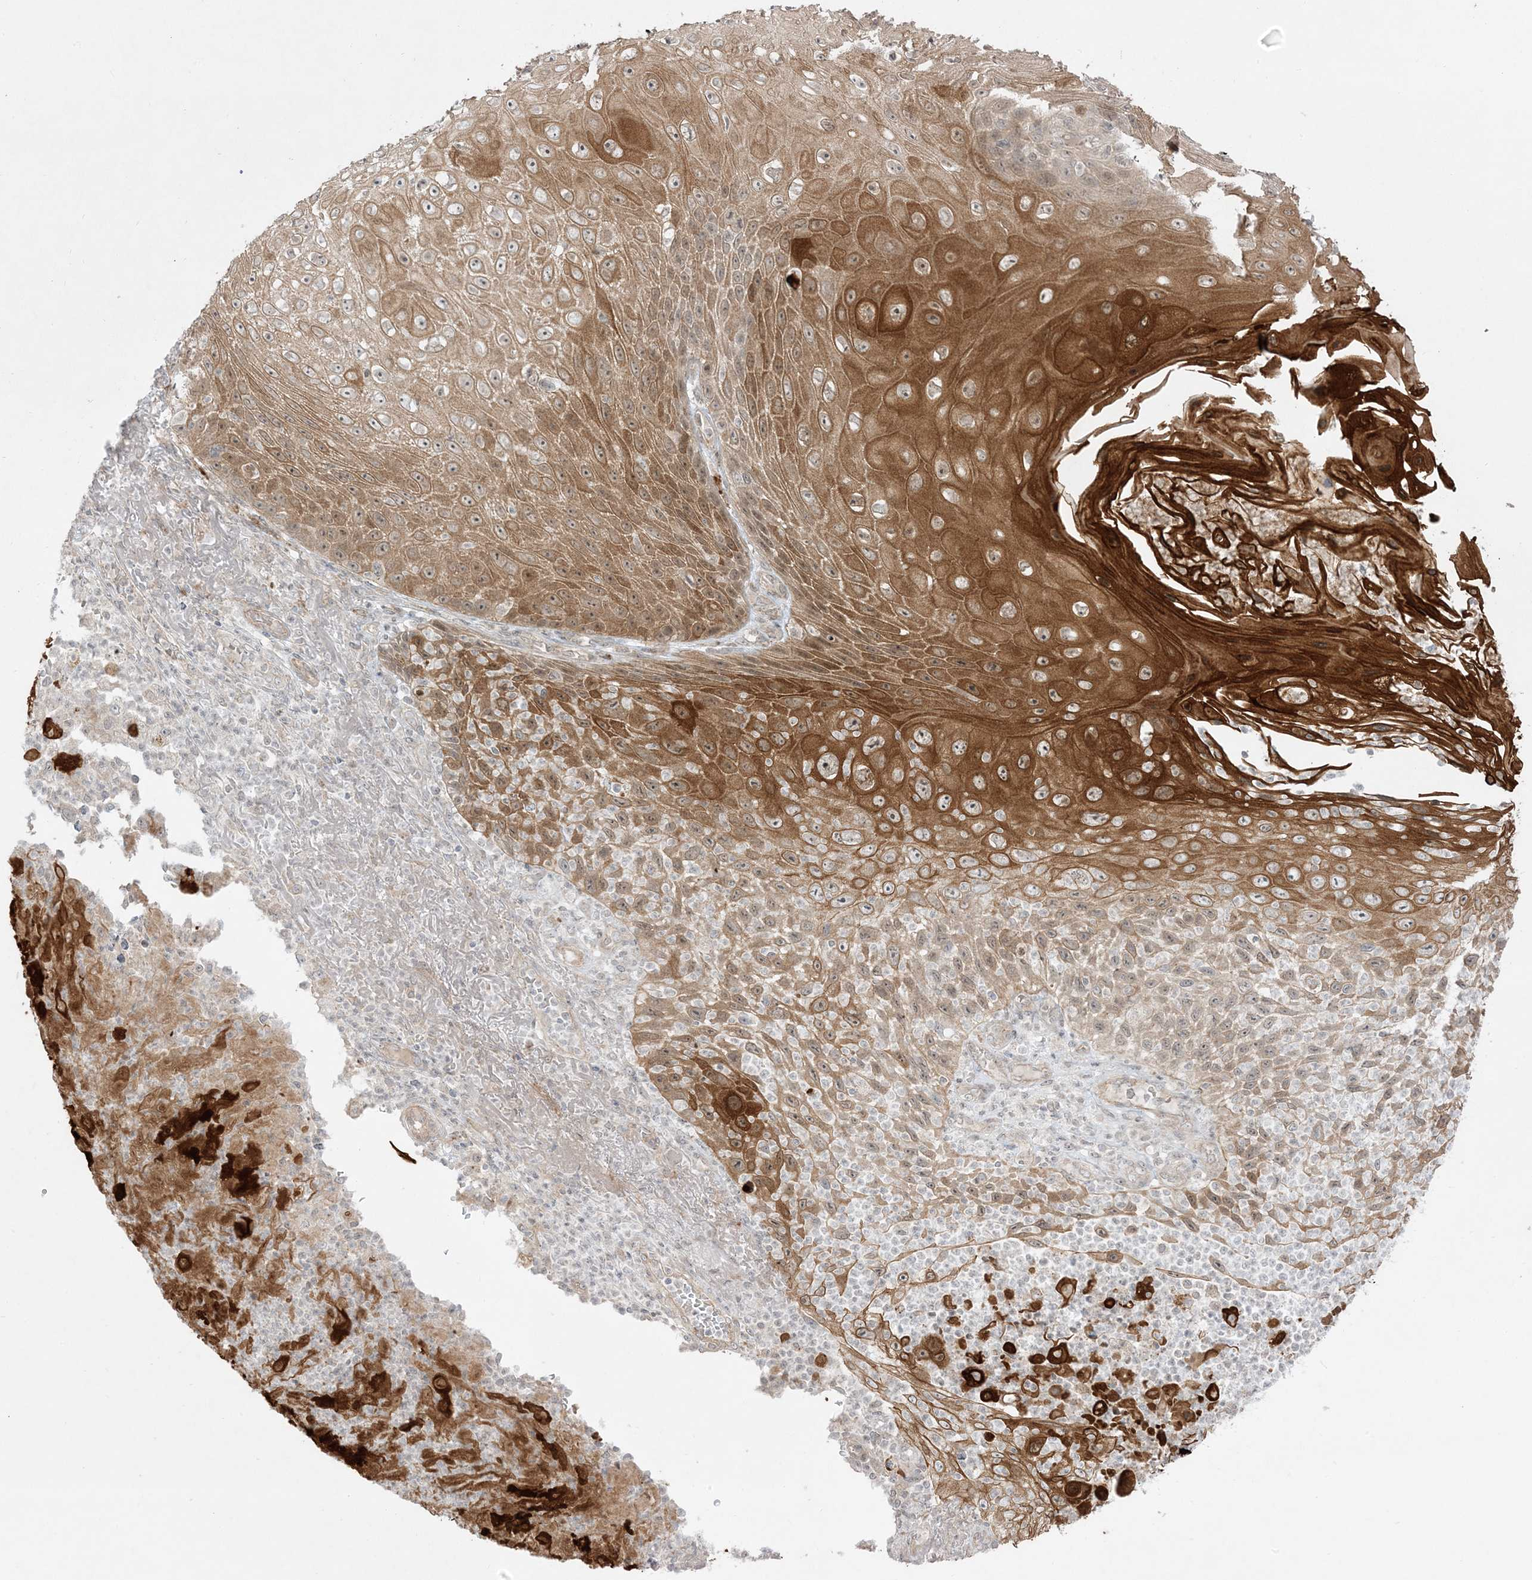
{"staining": {"intensity": "moderate", "quantity": ">75%", "location": "cytoplasmic/membranous,nuclear"}, "tissue": "skin cancer", "cell_type": "Tumor cells", "image_type": "cancer", "snomed": [{"axis": "morphology", "description": "Squamous cell carcinoma, NOS"}, {"axis": "topography", "description": "Skin"}], "caption": "Immunohistochemistry staining of skin cancer (squamous cell carcinoma), which exhibits medium levels of moderate cytoplasmic/membranous and nuclear positivity in approximately >75% of tumor cells indicating moderate cytoplasmic/membranous and nuclear protein expression. The staining was performed using DAB (3,3'-diaminobenzidine) (brown) for protein detection and nuclei were counterstained in hematoxylin (blue).", "gene": "PTK6", "patient": {"sex": "female", "age": 88}}